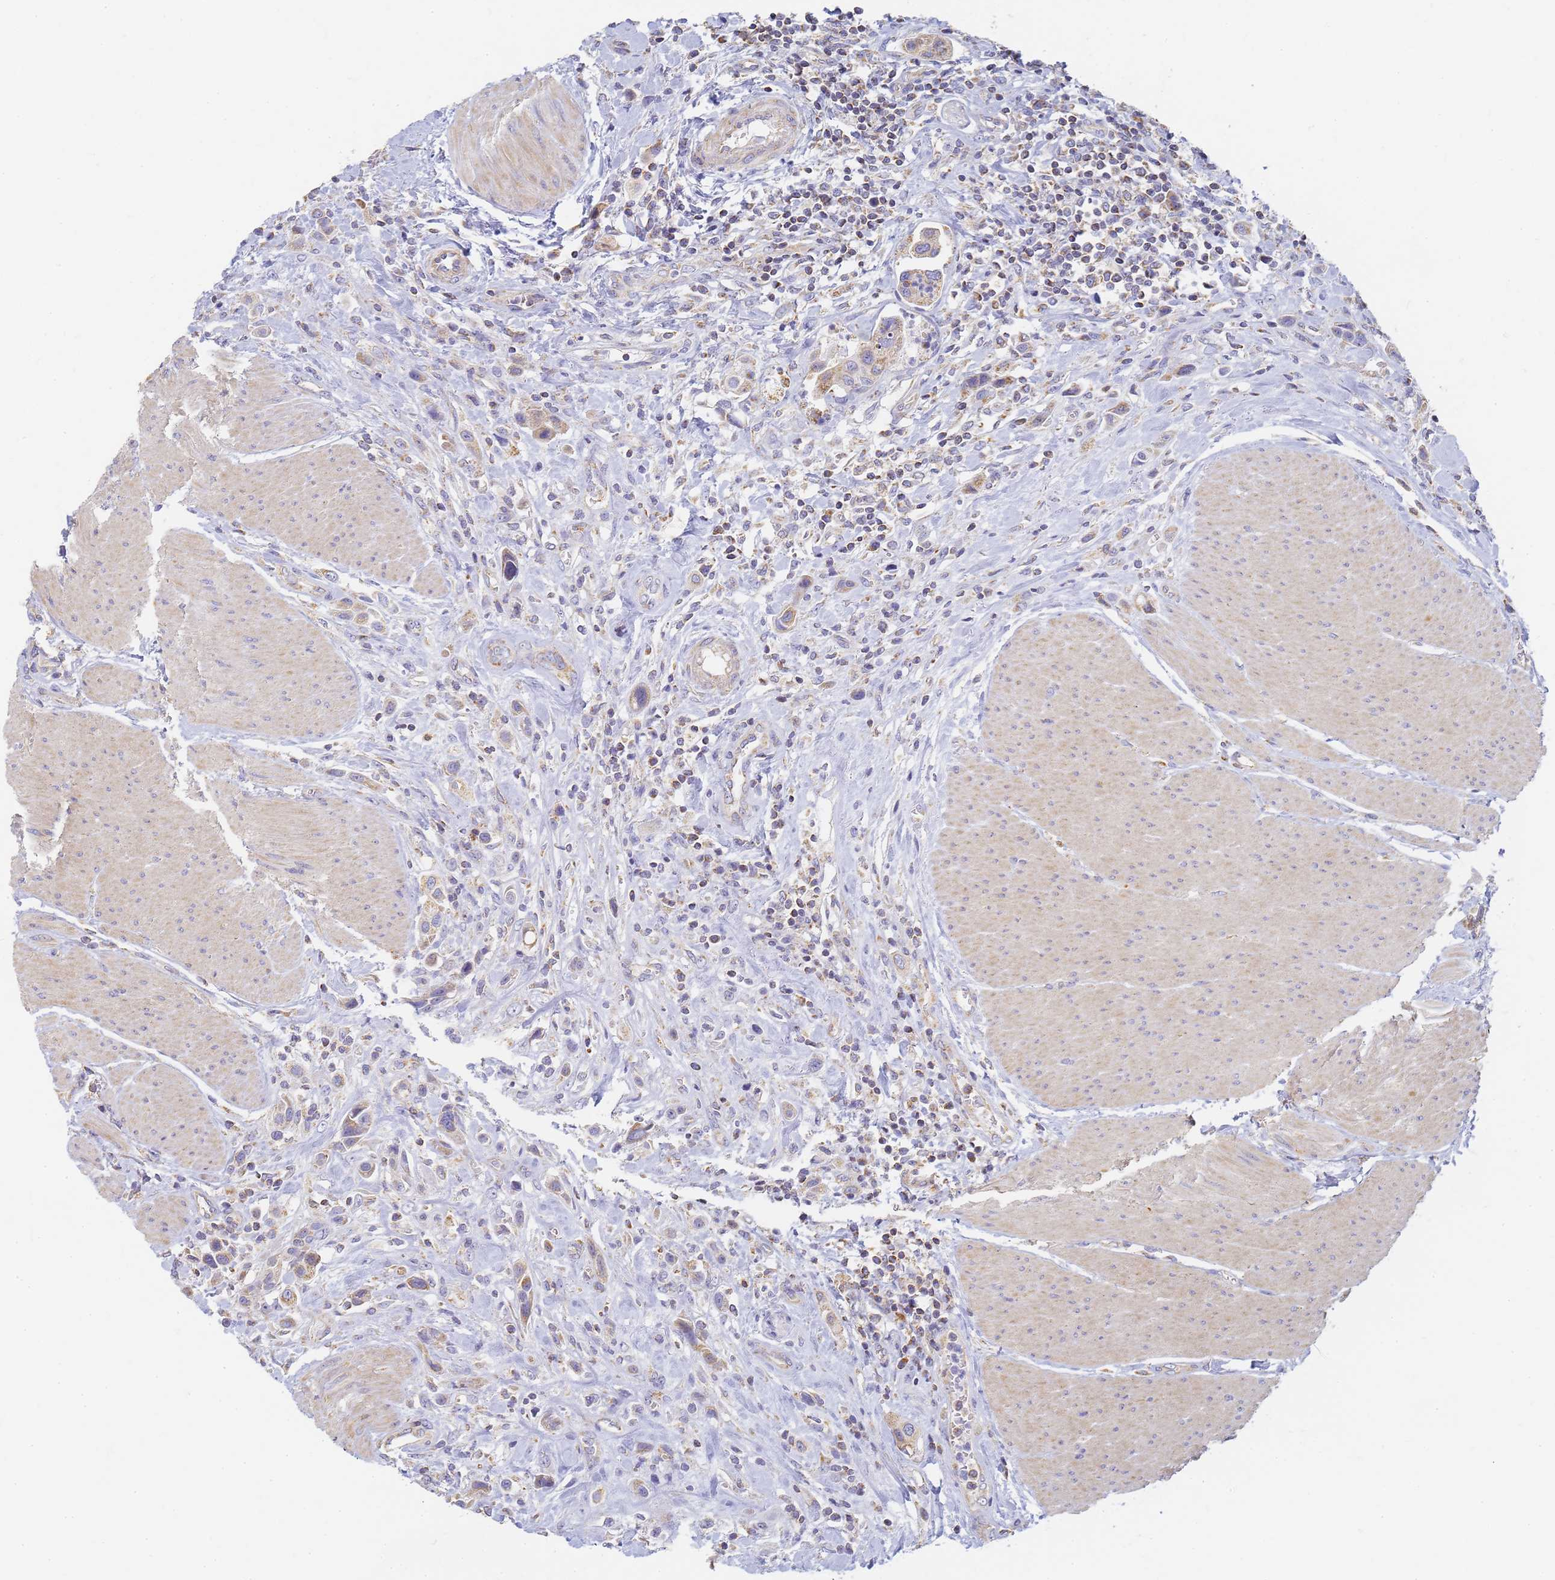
{"staining": {"intensity": "moderate", "quantity": "25%-75%", "location": "cytoplasmic/membranous"}, "tissue": "urothelial cancer", "cell_type": "Tumor cells", "image_type": "cancer", "snomed": [{"axis": "morphology", "description": "Urothelial carcinoma, High grade"}, {"axis": "topography", "description": "Urinary bladder"}], "caption": "IHC (DAB (3,3'-diaminobenzidine)) staining of high-grade urothelial carcinoma reveals moderate cytoplasmic/membranous protein staining in approximately 25%-75% of tumor cells.", "gene": "UTP23", "patient": {"sex": "male", "age": 50}}